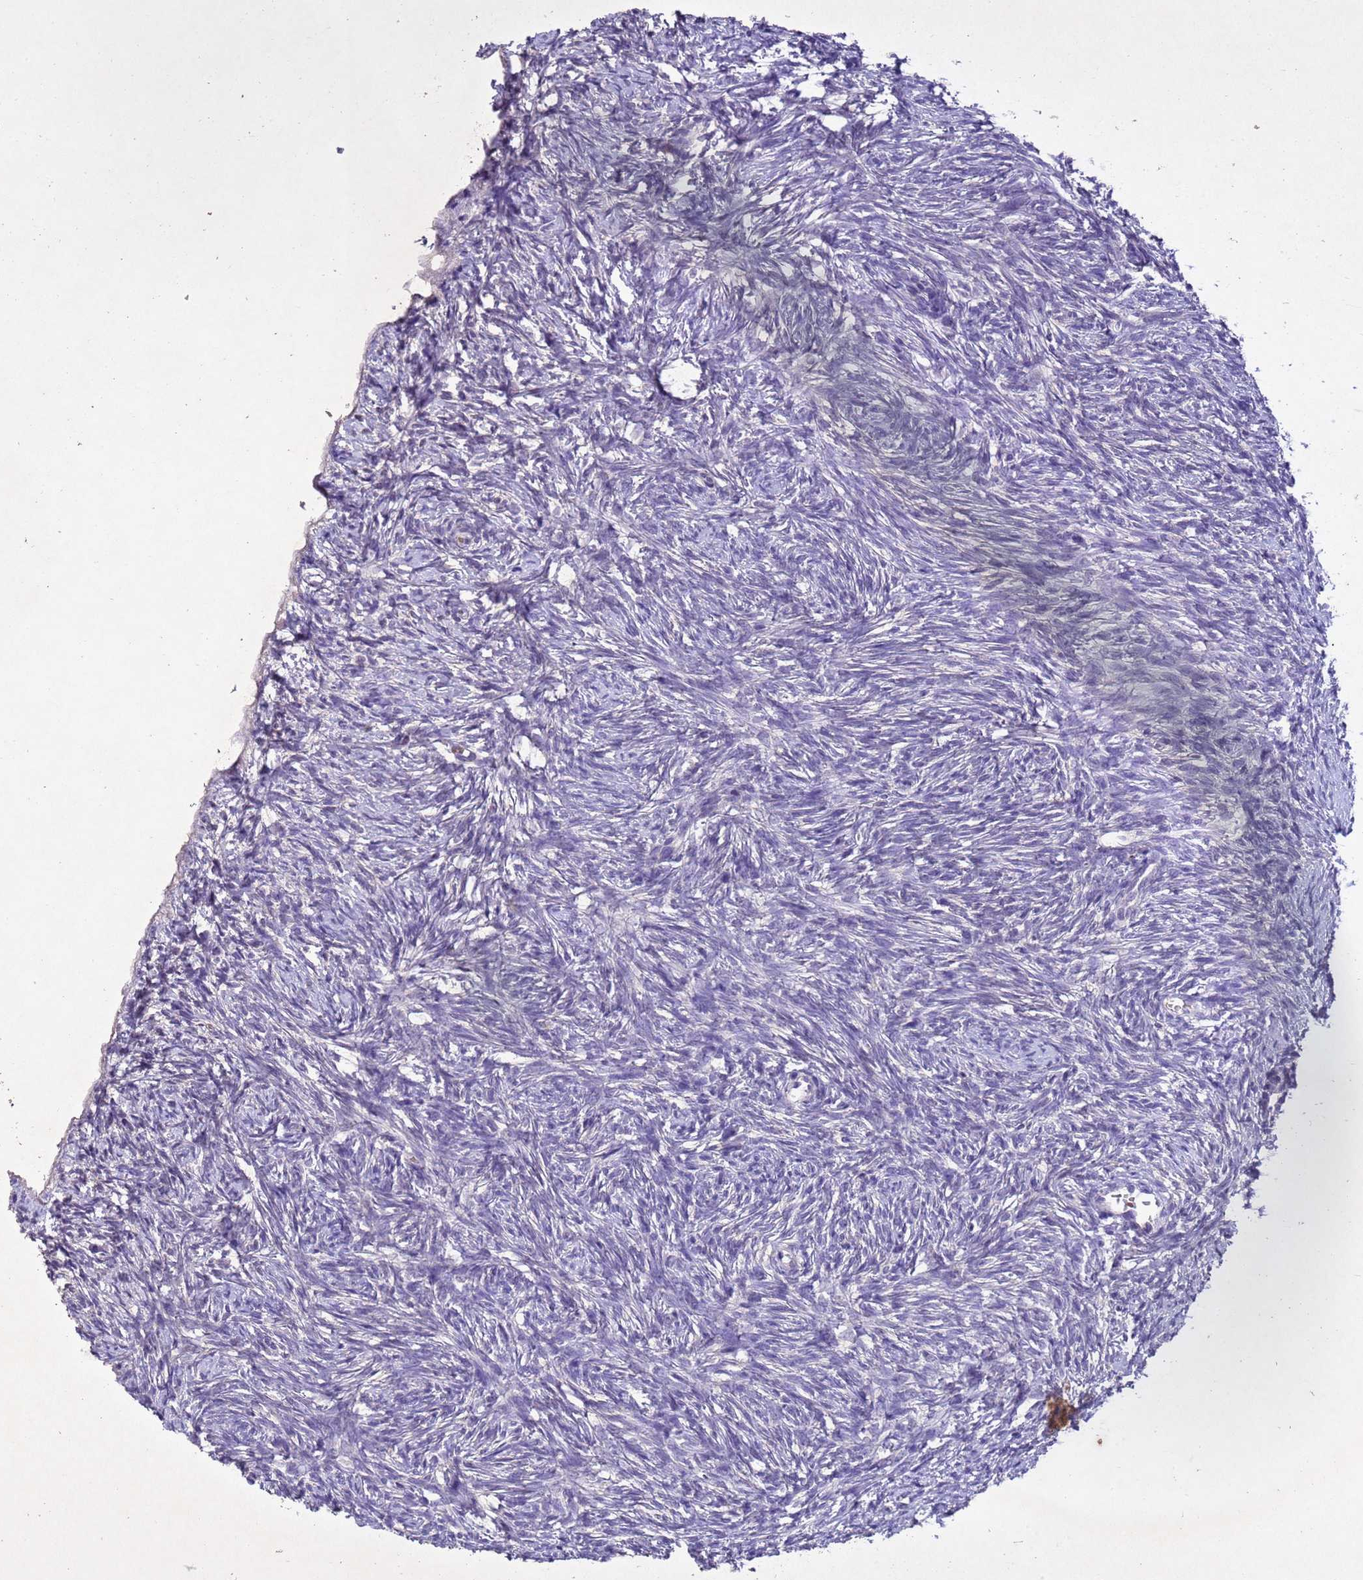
{"staining": {"intensity": "negative", "quantity": "none", "location": "none"}, "tissue": "ovary", "cell_type": "Ovarian stroma cells", "image_type": "normal", "snomed": [{"axis": "morphology", "description": "Normal tissue, NOS"}, {"axis": "topography", "description": "Ovary"}], "caption": "Normal ovary was stained to show a protein in brown. There is no significant expression in ovarian stroma cells. The staining was performed using DAB to visualize the protein expression in brown, while the nuclei were stained in blue with hematoxylin (Magnification: 20x).", "gene": "NLRP11", "patient": {"sex": "female", "age": 51}}